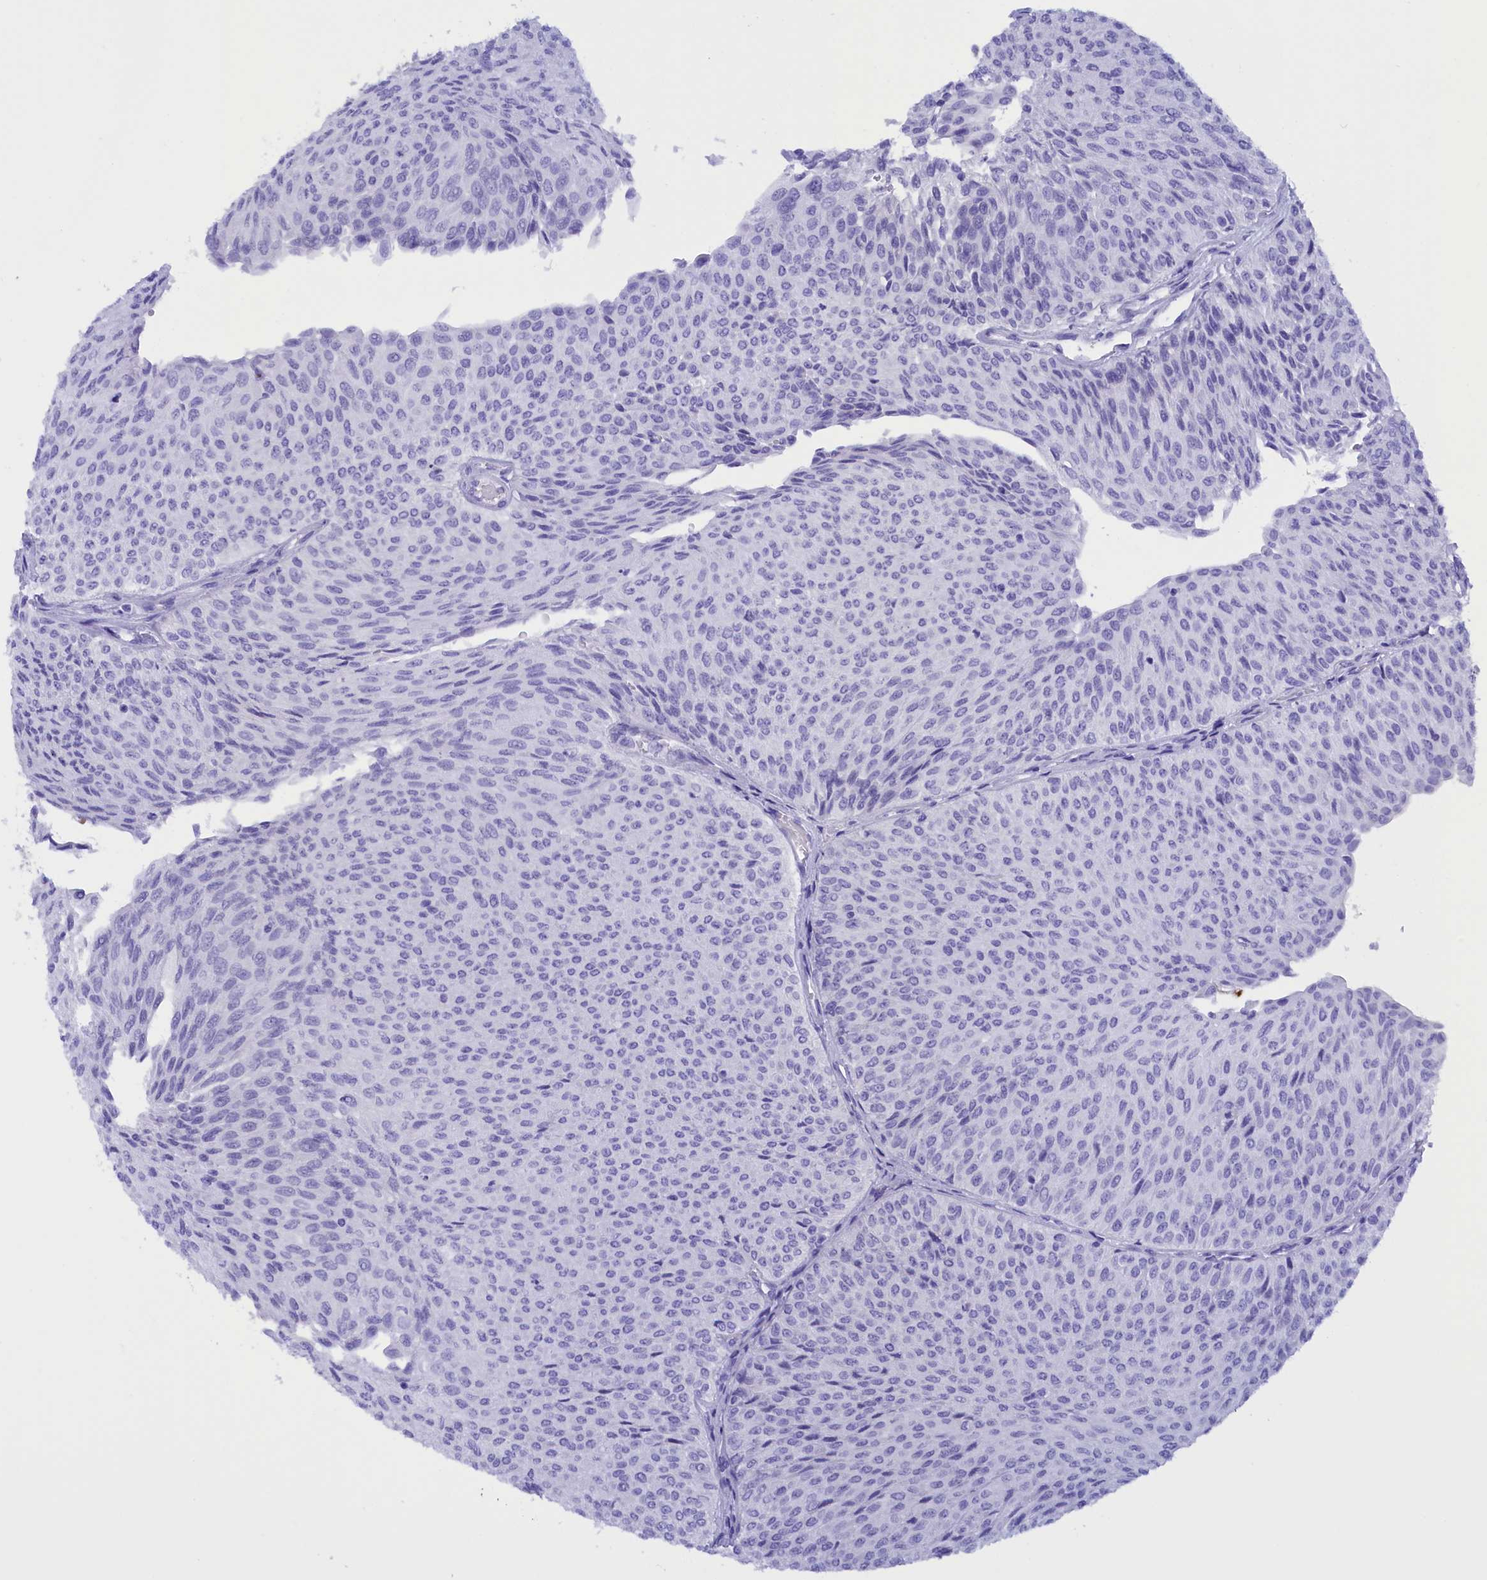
{"staining": {"intensity": "negative", "quantity": "none", "location": "none"}, "tissue": "urothelial cancer", "cell_type": "Tumor cells", "image_type": "cancer", "snomed": [{"axis": "morphology", "description": "Urothelial carcinoma, Low grade"}, {"axis": "topography", "description": "Urinary bladder"}], "caption": "DAB (3,3'-diaminobenzidine) immunohistochemical staining of human urothelial carcinoma (low-grade) demonstrates no significant positivity in tumor cells. (DAB immunohistochemistry (IHC) with hematoxylin counter stain).", "gene": "BRI3", "patient": {"sex": "male", "age": 78}}